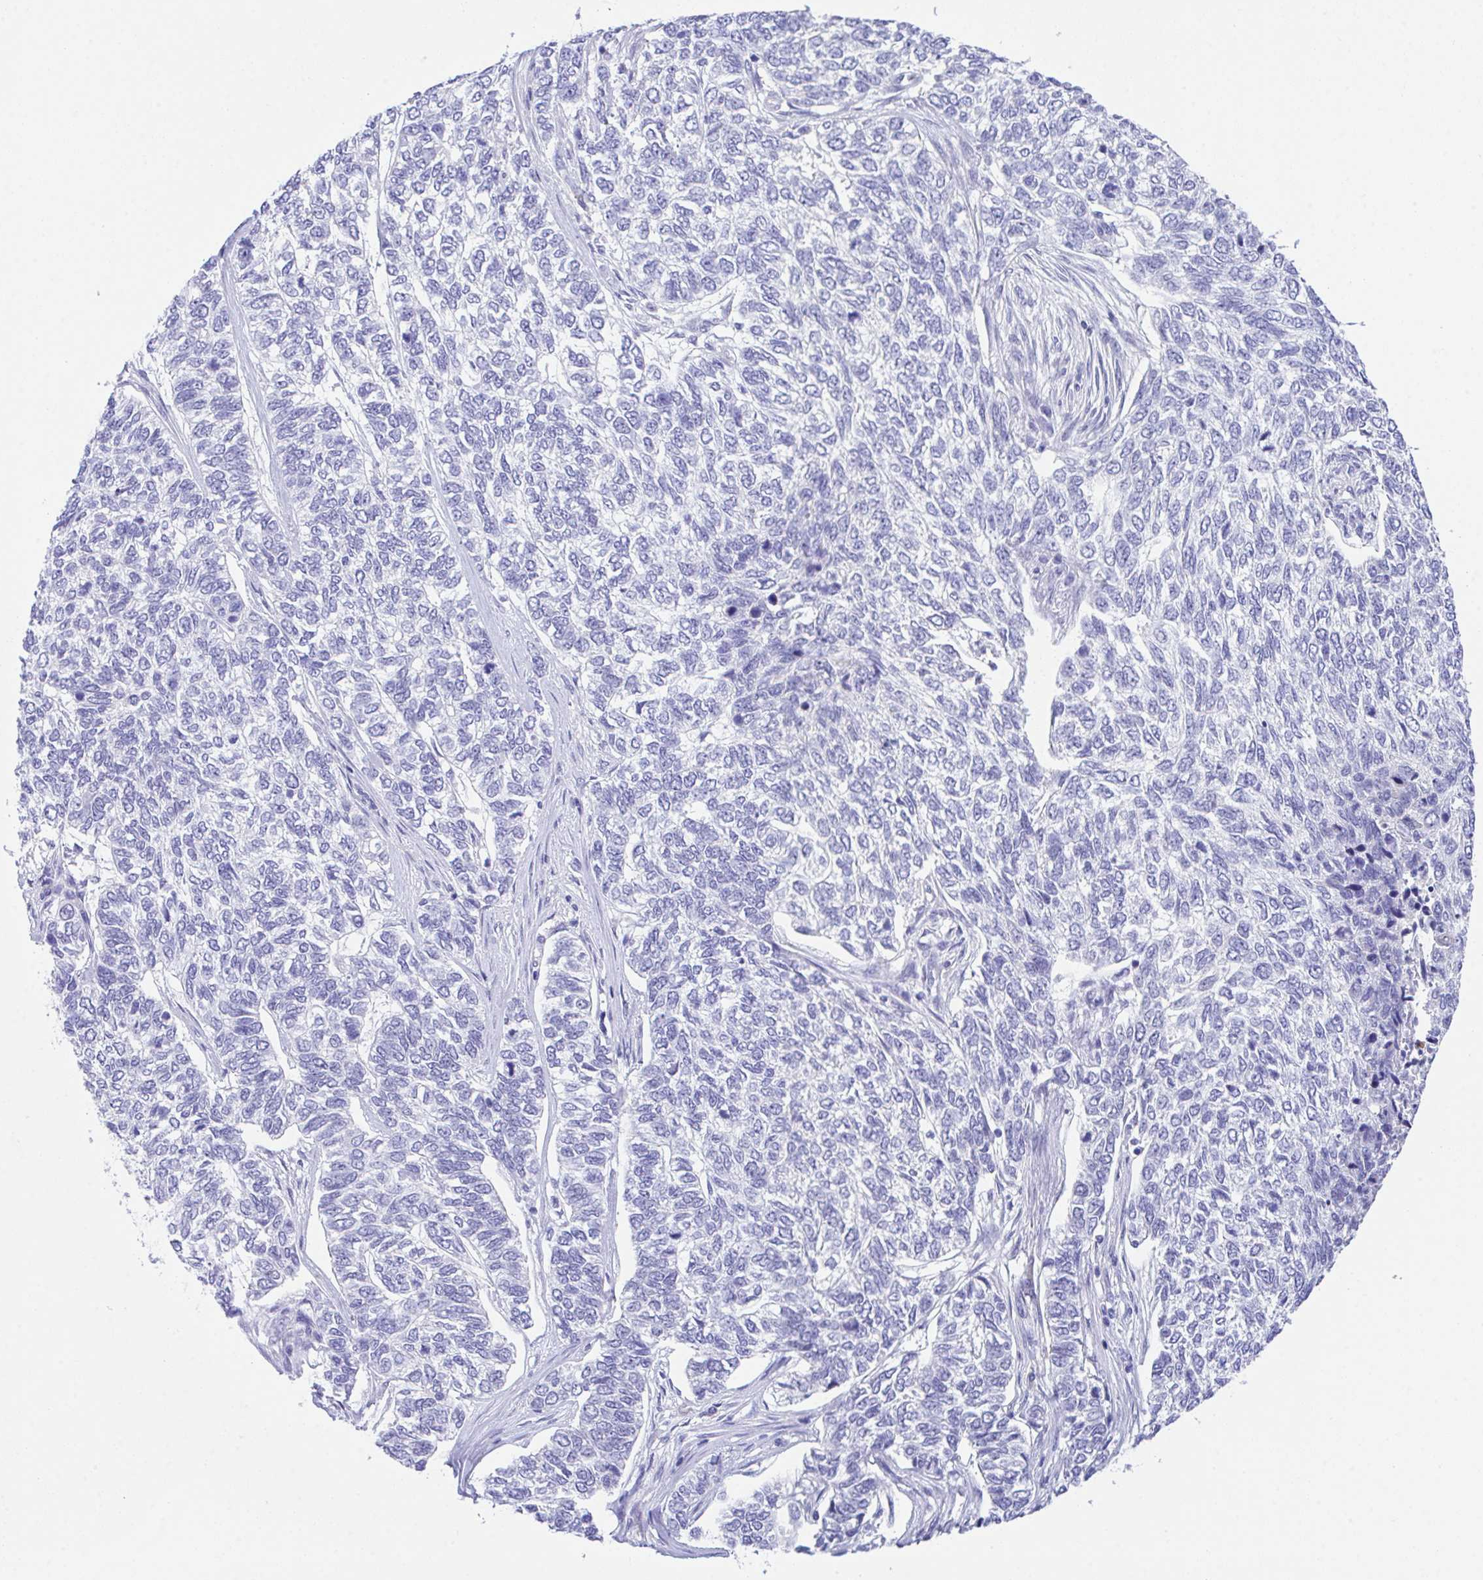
{"staining": {"intensity": "negative", "quantity": "none", "location": "none"}, "tissue": "skin cancer", "cell_type": "Tumor cells", "image_type": "cancer", "snomed": [{"axis": "morphology", "description": "Basal cell carcinoma"}, {"axis": "topography", "description": "Skin"}], "caption": "Immunohistochemistry (IHC) image of skin basal cell carcinoma stained for a protein (brown), which reveals no positivity in tumor cells. (Stains: DAB immunohistochemistry with hematoxylin counter stain, Microscopy: brightfield microscopy at high magnification).", "gene": "HOXB4", "patient": {"sex": "female", "age": 65}}